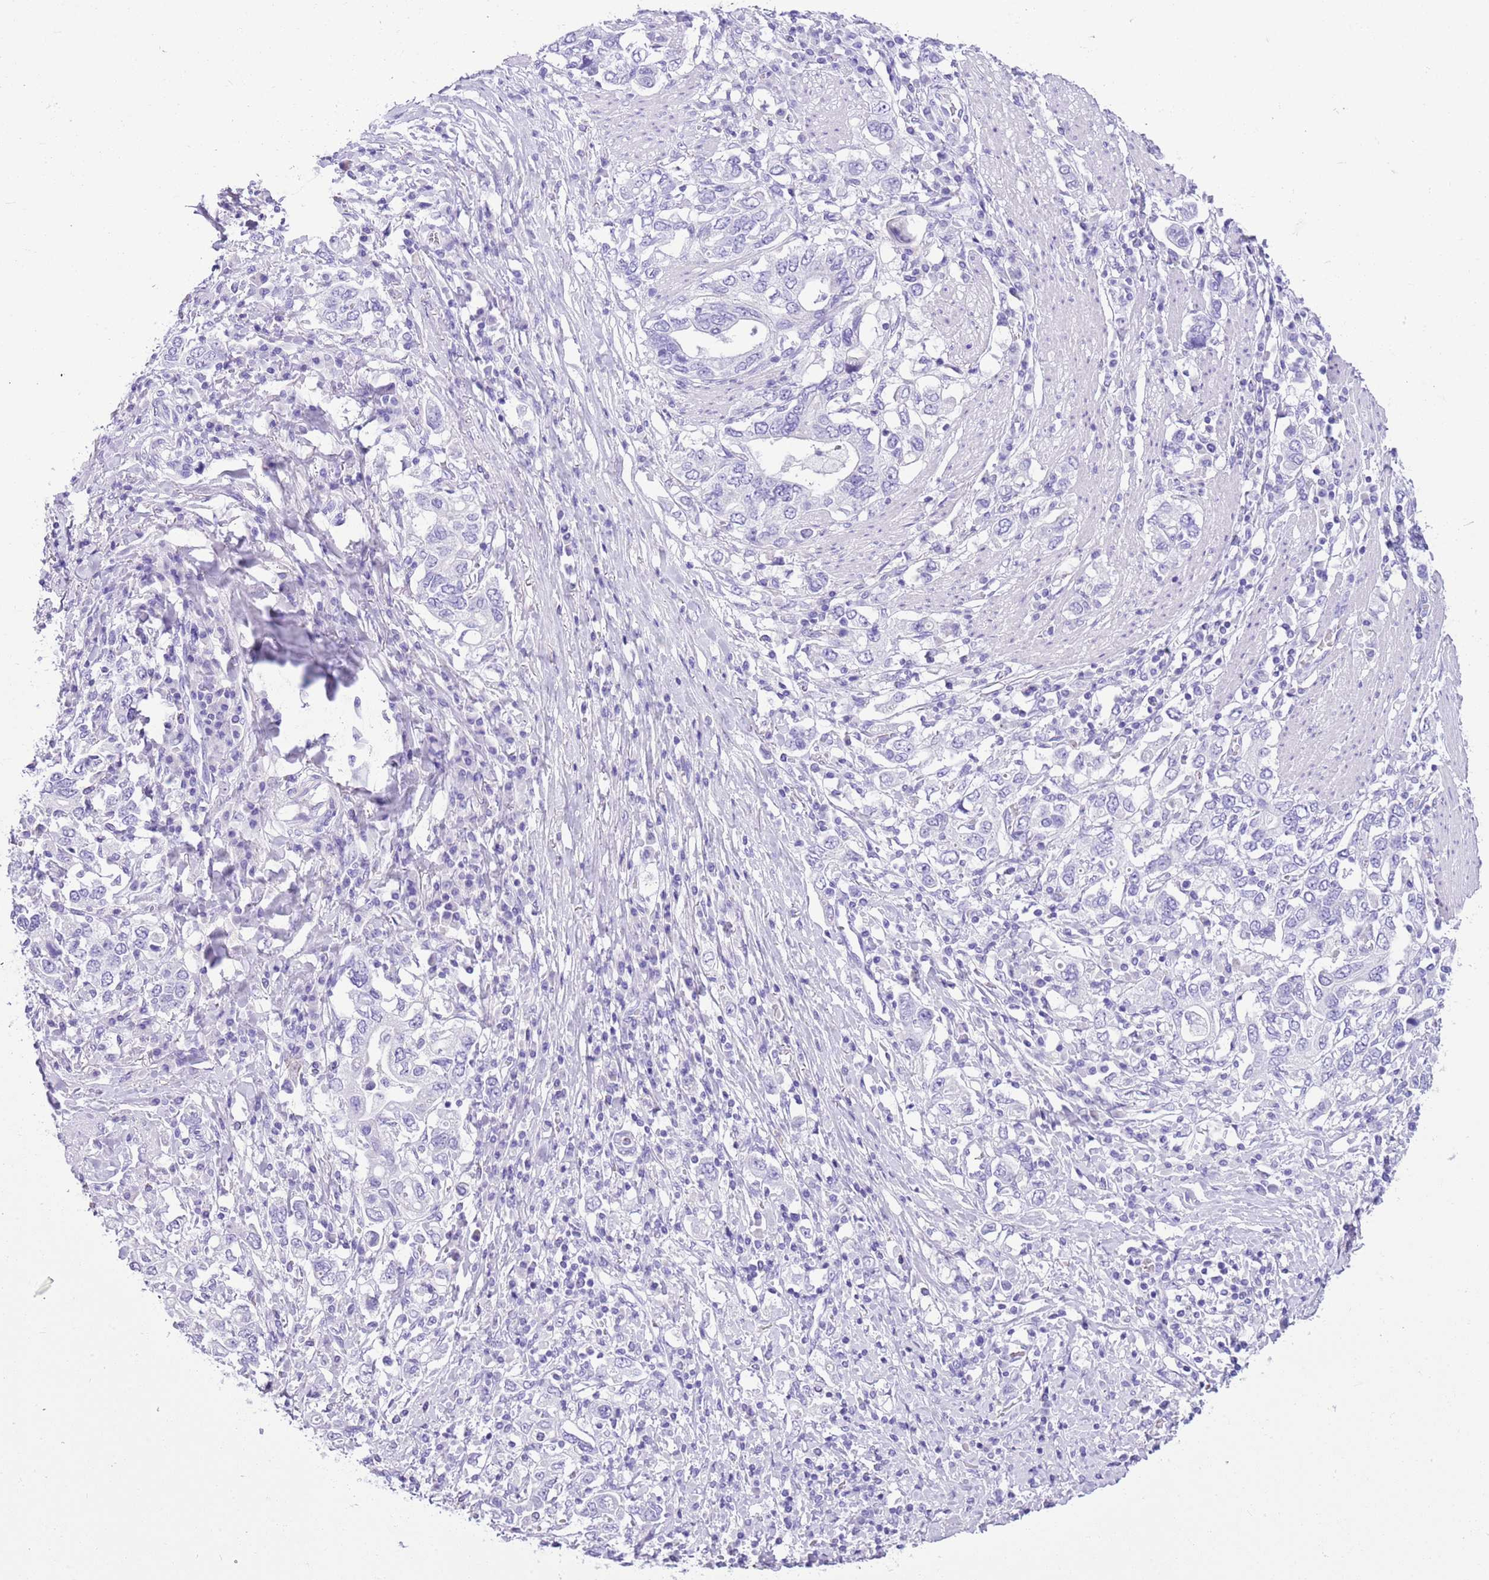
{"staining": {"intensity": "negative", "quantity": "none", "location": "none"}, "tissue": "stomach cancer", "cell_type": "Tumor cells", "image_type": "cancer", "snomed": [{"axis": "morphology", "description": "Adenocarcinoma, NOS"}, {"axis": "topography", "description": "Stomach, upper"}, {"axis": "topography", "description": "Stomach"}], "caption": "Stomach cancer (adenocarcinoma) was stained to show a protein in brown. There is no significant expression in tumor cells. (Stains: DAB immunohistochemistry (IHC) with hematoxylin counter stain, Microscopy: brightfield microscopy at high magnification).", "gene": "TBC1D10B", "patient": {"sex": "male", "age": 62}}